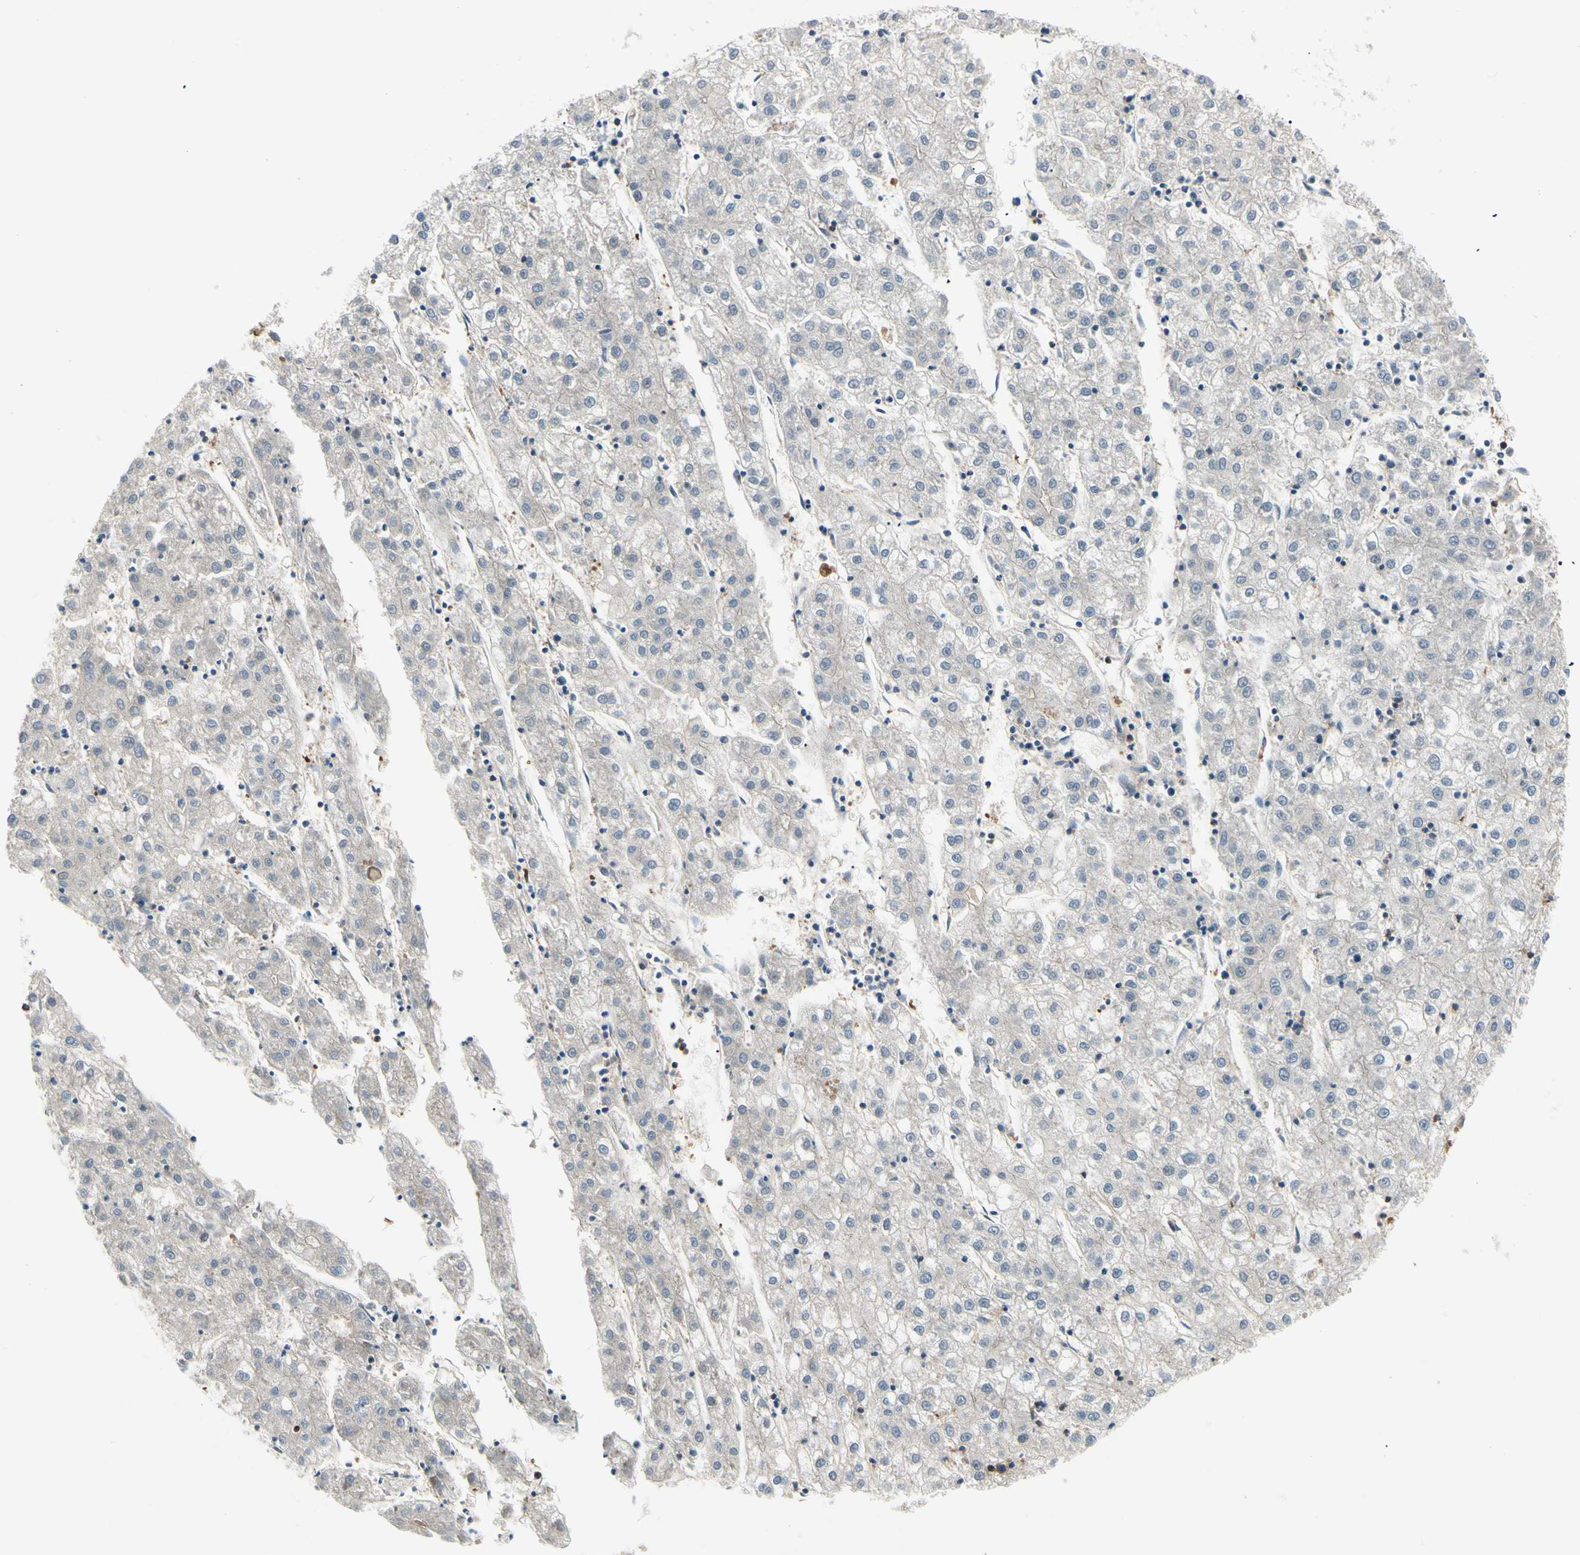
{"staining": {"intensity": "negative", "quantity": "none", "location": "none"}, "tissue": "liver cancer", "cell_type": "Tumor cells", "image_type": "cancer", "snomed": [{"axis": "morphology", "description": "Carcinoma, Hepatocellular, NOS"}, {"axis": "topography", "description": "Liver"}], "caption": "Photomicrograph shows no significant protein positivity in tumor cells of liver cancer (hepatocellular carcinoma).", "gene": "CAPZA2", "patient": {"sex": "male", "age": 72}}